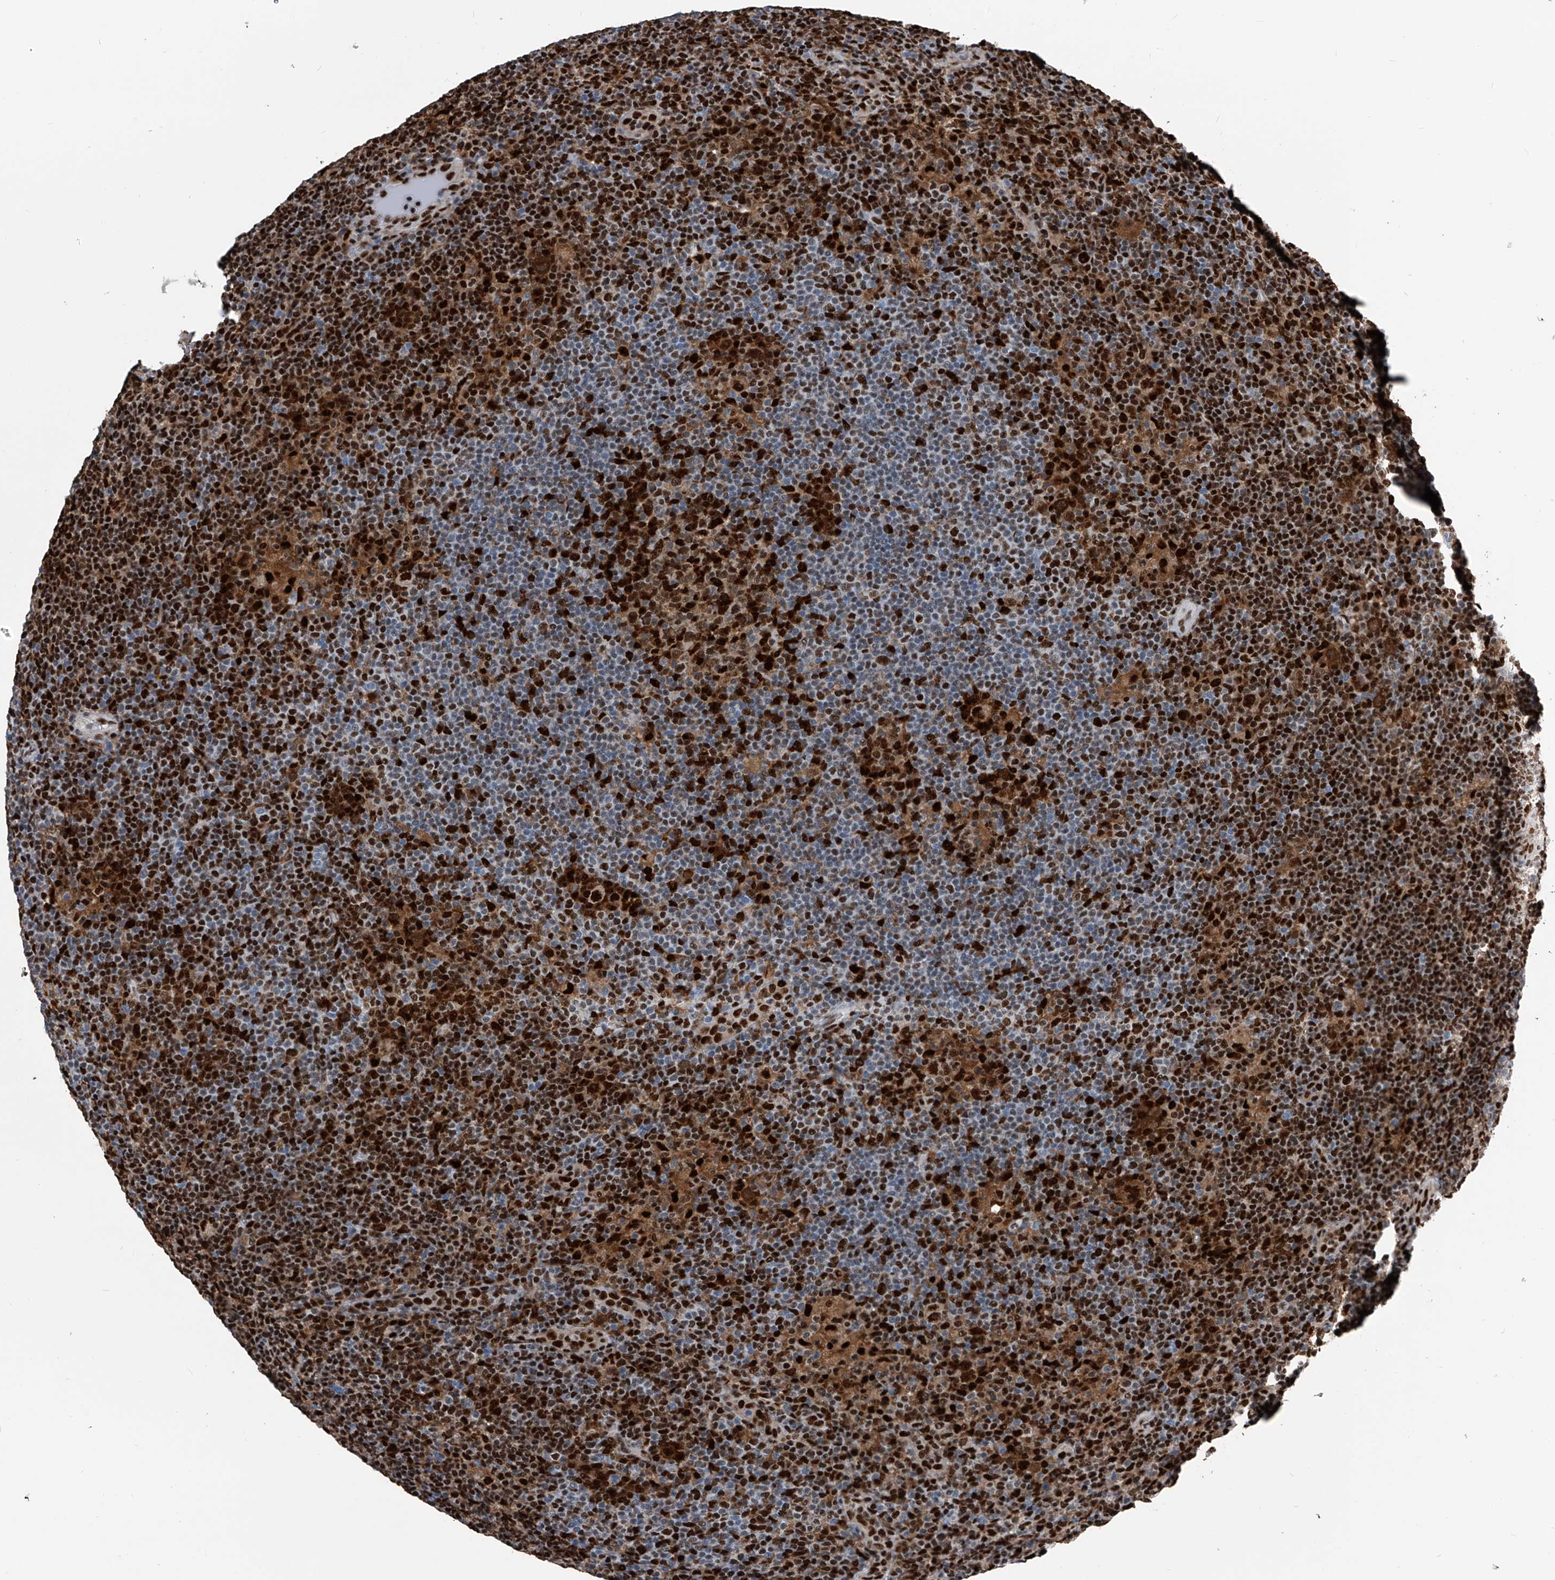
{"staining": {"intensity": "moderate", "quantity": ">75%", "location": "cytoplasmic/membranous,nuclear"}, "tissue": "lymphoma", "cell_type": "Tumor cells", "image_type": "cancer", "snomed": [{"axis": "morphology", "description": "Hodgkin's disease, NOS"}, {"axis": "topography", "description": "Lymph node"}], "caption": "Immunohistochemical staining of lymphoma exhibits moderate cytoplasmic/membranous and nuclear protein expression in approximately >75% of tumor cells.", "gene": "FKBP5", "patient": {"sex": "female", "age": 57}}